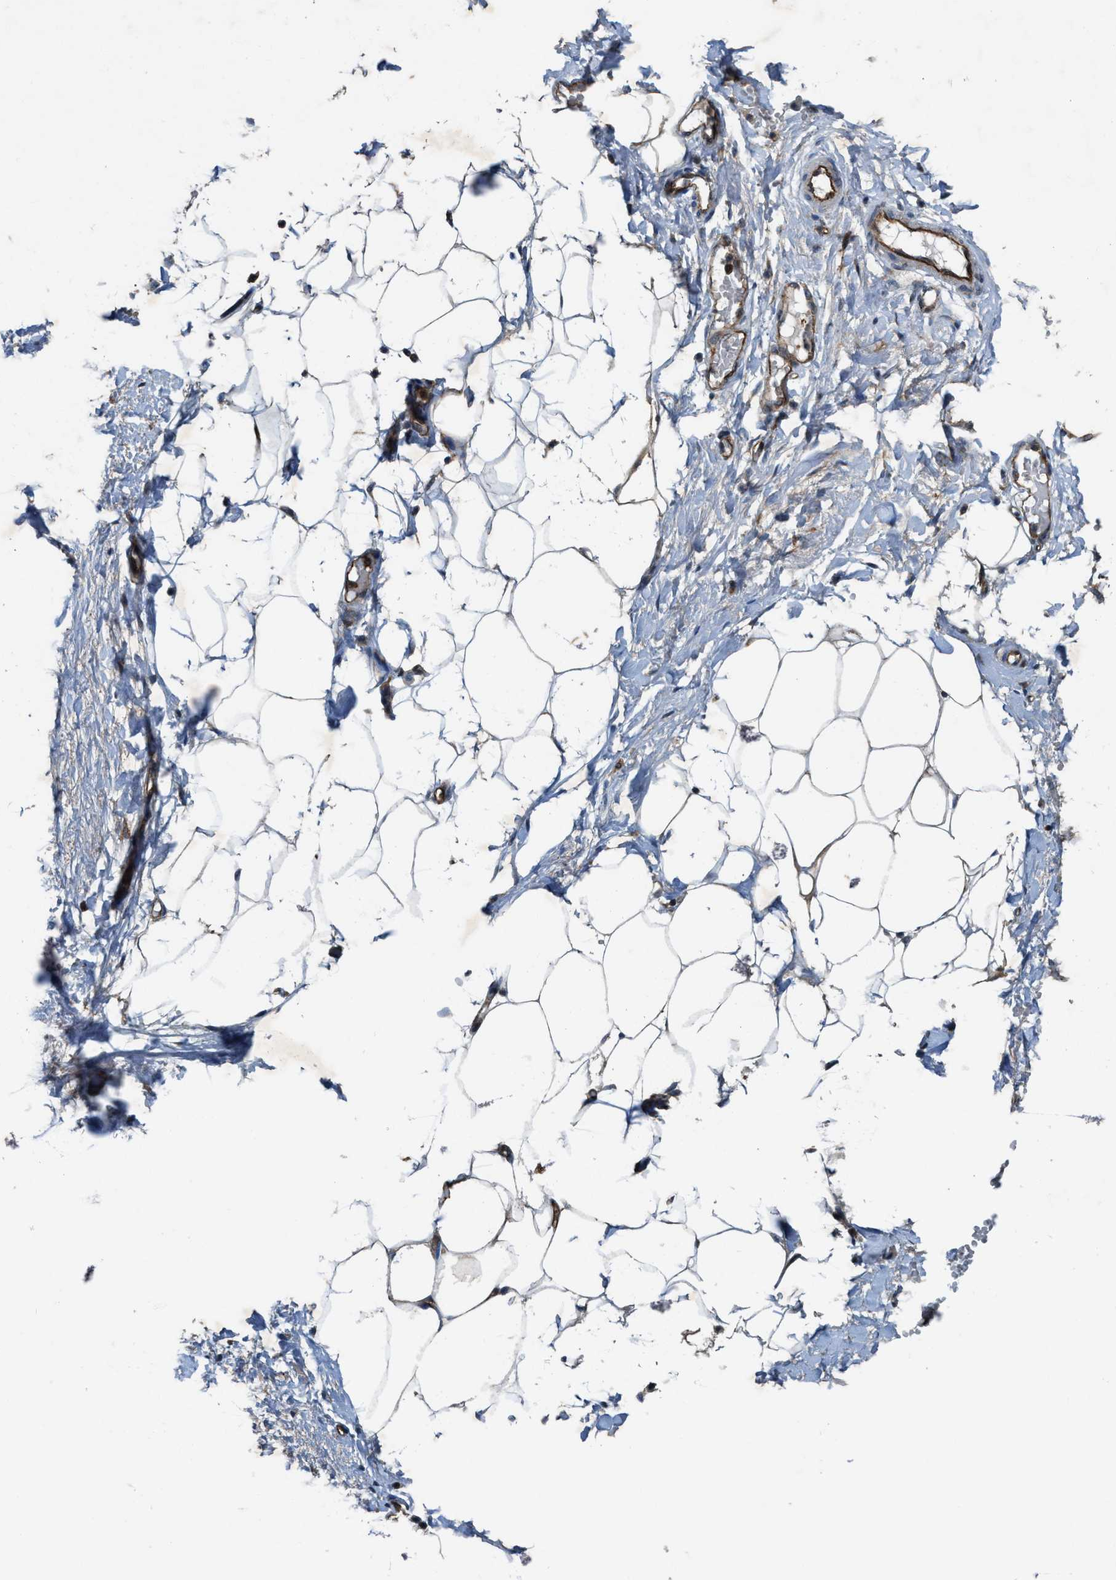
{"staining": {"intensity": "negative", "quantity": "none", "location": "none"}, "tissue": "adipose tissue", "cell_type": "Adipocytes", "image_type": "normal", "snomed": [{"axis": "morphology", "description": "Normal tissue, NOS"}, {"axis": "topography", "description": "Soft tissue"}], "caption": "There is no significant staining in adipocytes of adipose tissue. (Brightfield microscopy of DAB IHC at high magnification).", "gene": "LRRC72", "patient": {"sex": "male", "age": 72}}